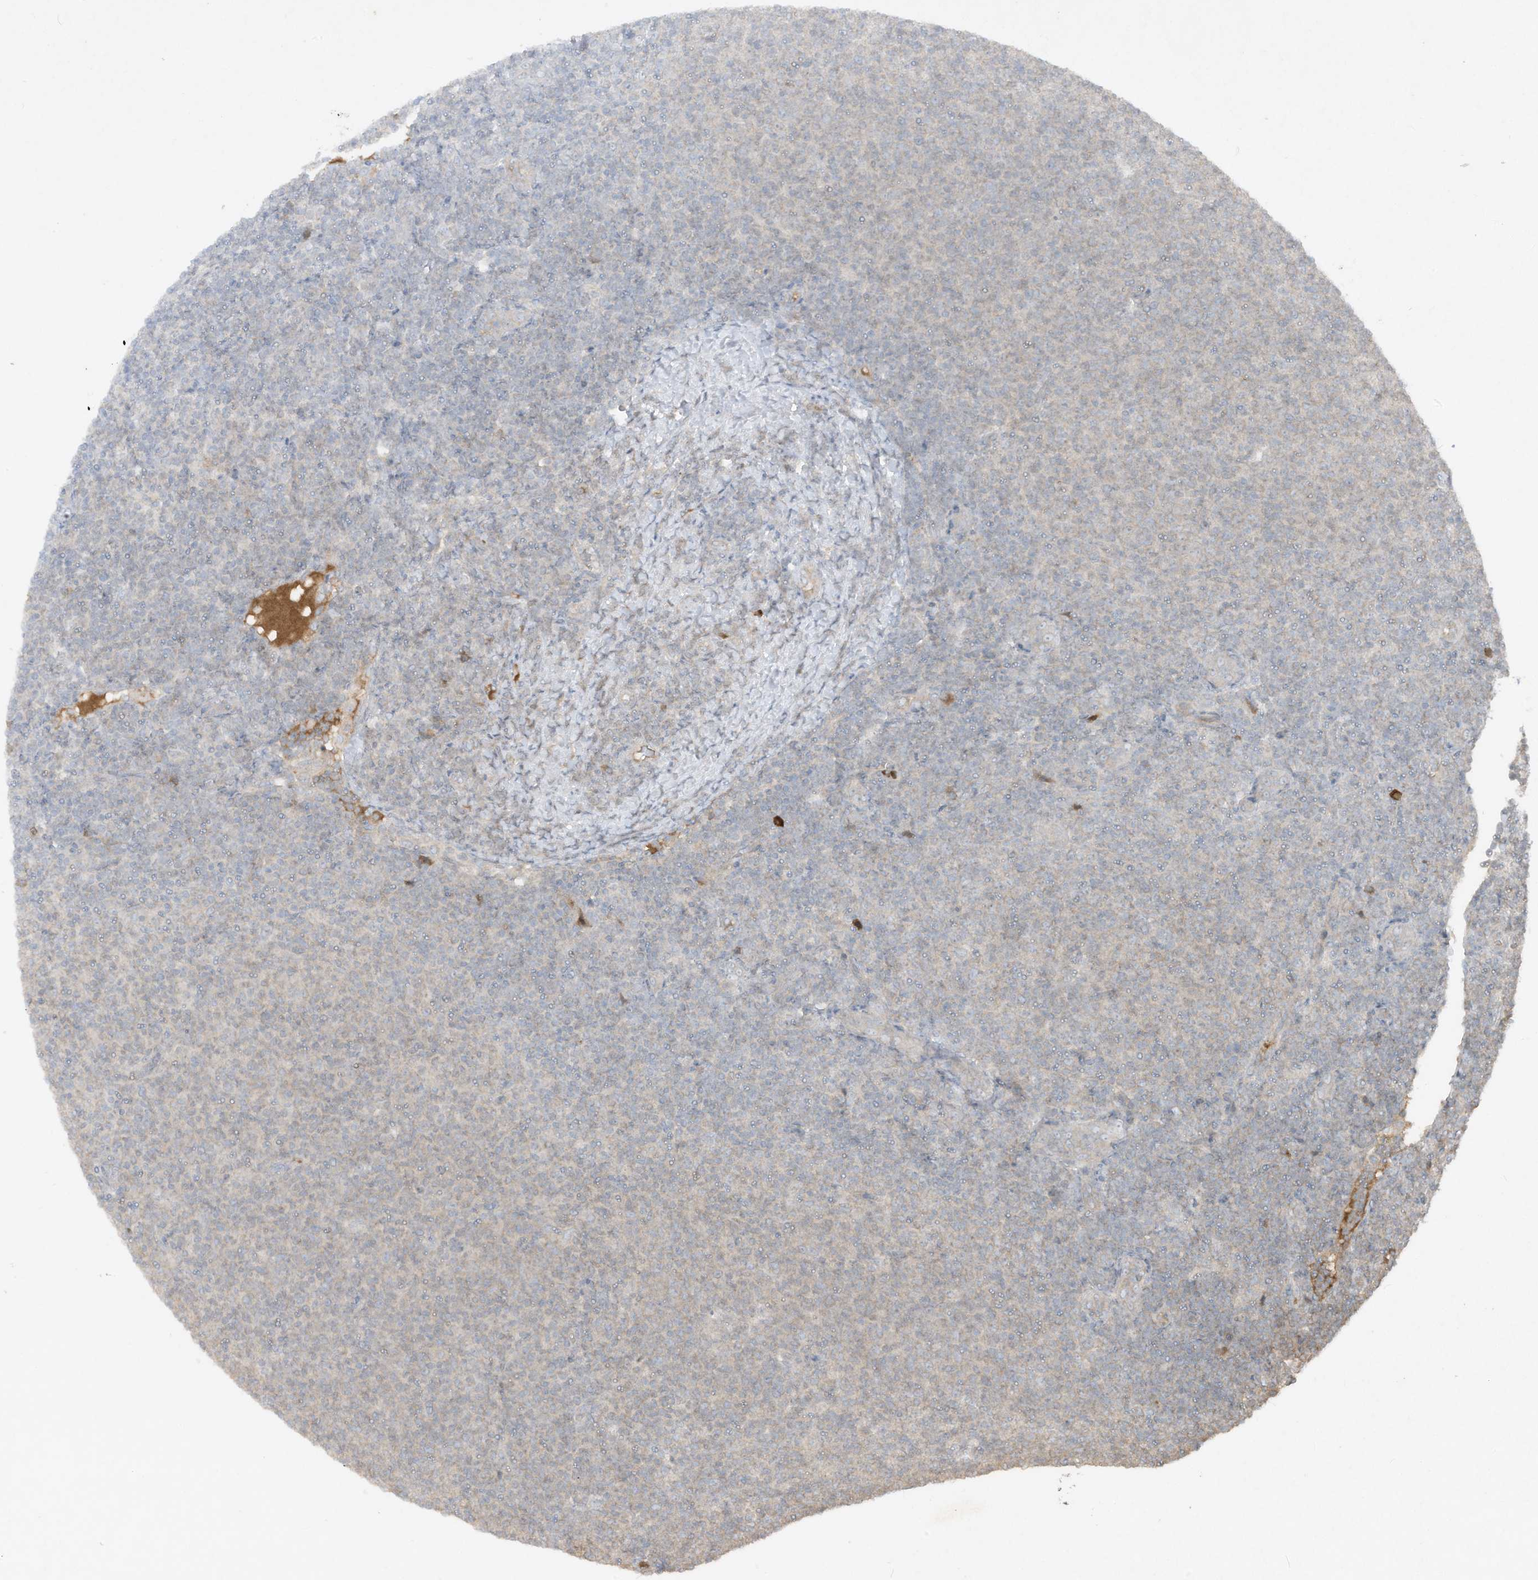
{"staining": {"intensity": "negative", "quantity": "none", "location": "none"}, "tissue": "lymphoma", "cell_type": "Tumor cells", "image_type": "cancer", "snomed": [{"axis": "morphology", "description": "Malignant lymphoma, non-Hodgkin's type, Low grade"}, {"axis": "topography", "description": "Lymph node"}], "caption": "This micrograph is of low-grade malignant lymphoma, non-Hodgkin's type stained with immunohistochemistry (IHC) to label a protein in brown with the nuclei are counter-stained blue. There is no staining in tumor cells.", "gene": "FETUB", "patient": {"sex": "male", "age": 66}}